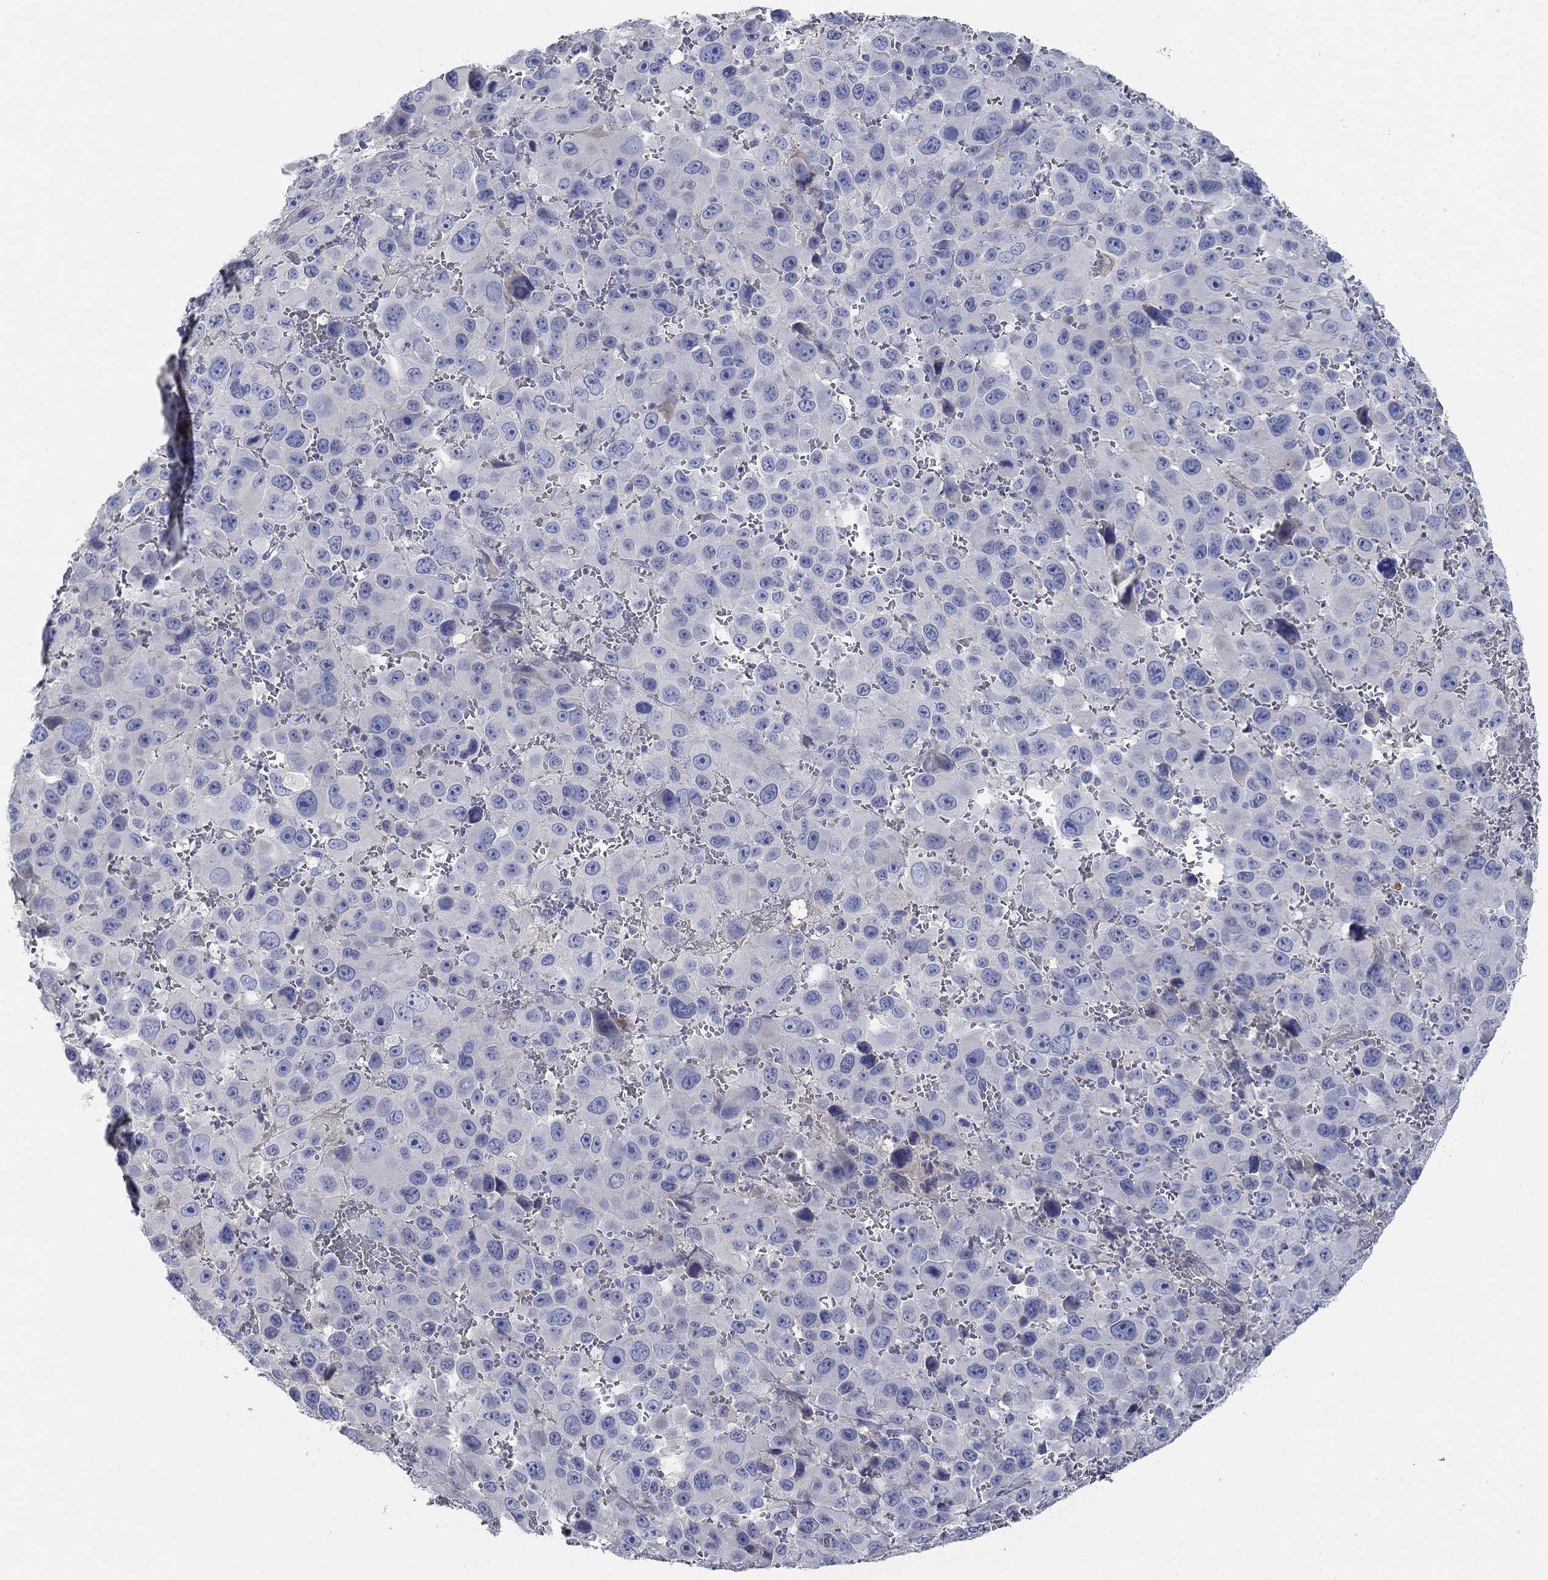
{"staining": {"intensity": "negative", "quantity": "none", "location": "none"}, "tissue": "melanoma", "cell_type": "Tumor cells", "image_type": "cancer", "snomed": [{"axis": "morphology", "description": "Malignant melanoma, NOS"}, {"axis": "topography", "description": "Skin"}], "caption": "IHC histopathology image of melanoma stained for a protein (brown), which exhibits no positivity in tumor cells.", "gene": "TMEM249", "patient": {"sex": "female", "age": 91}}